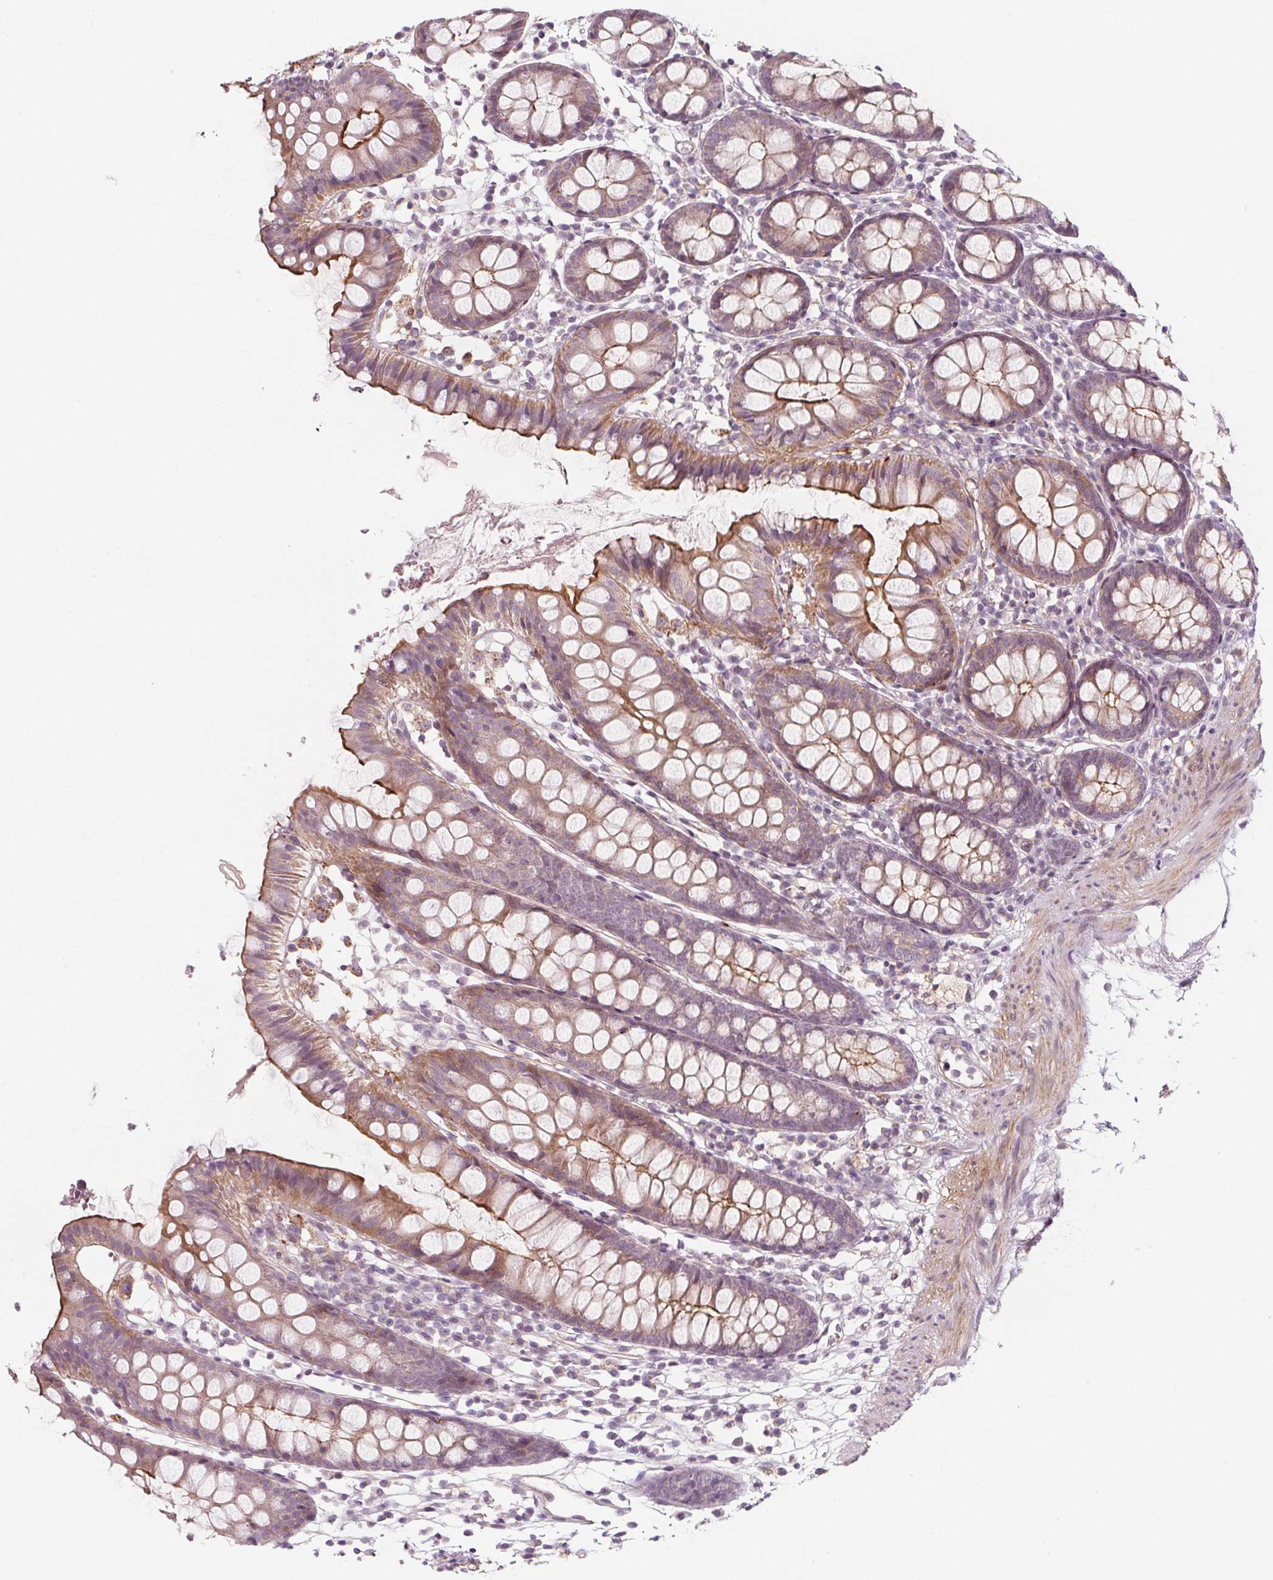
{"staining": {"intensity": "weak", "quantity": "25%-75%", "location": "cytoplasmic/membranous"}, "tissue": "colon", "cell_type": "Endothelial cells", "image_type": "normal", "snomed": [{"axis": "morphology", "description": "Normal tissue, NOS"}, {"axis": "topography", "description": "Colon"}], "caption": "Immunohistochemistry (IHC) of normal colon reveals low levels of weak cytoplasmic/membranous staining in approximately 25%-75% of endothelial cells.", "gene": "ADAM33", "patient": {"sex": "female", "age": 84}}